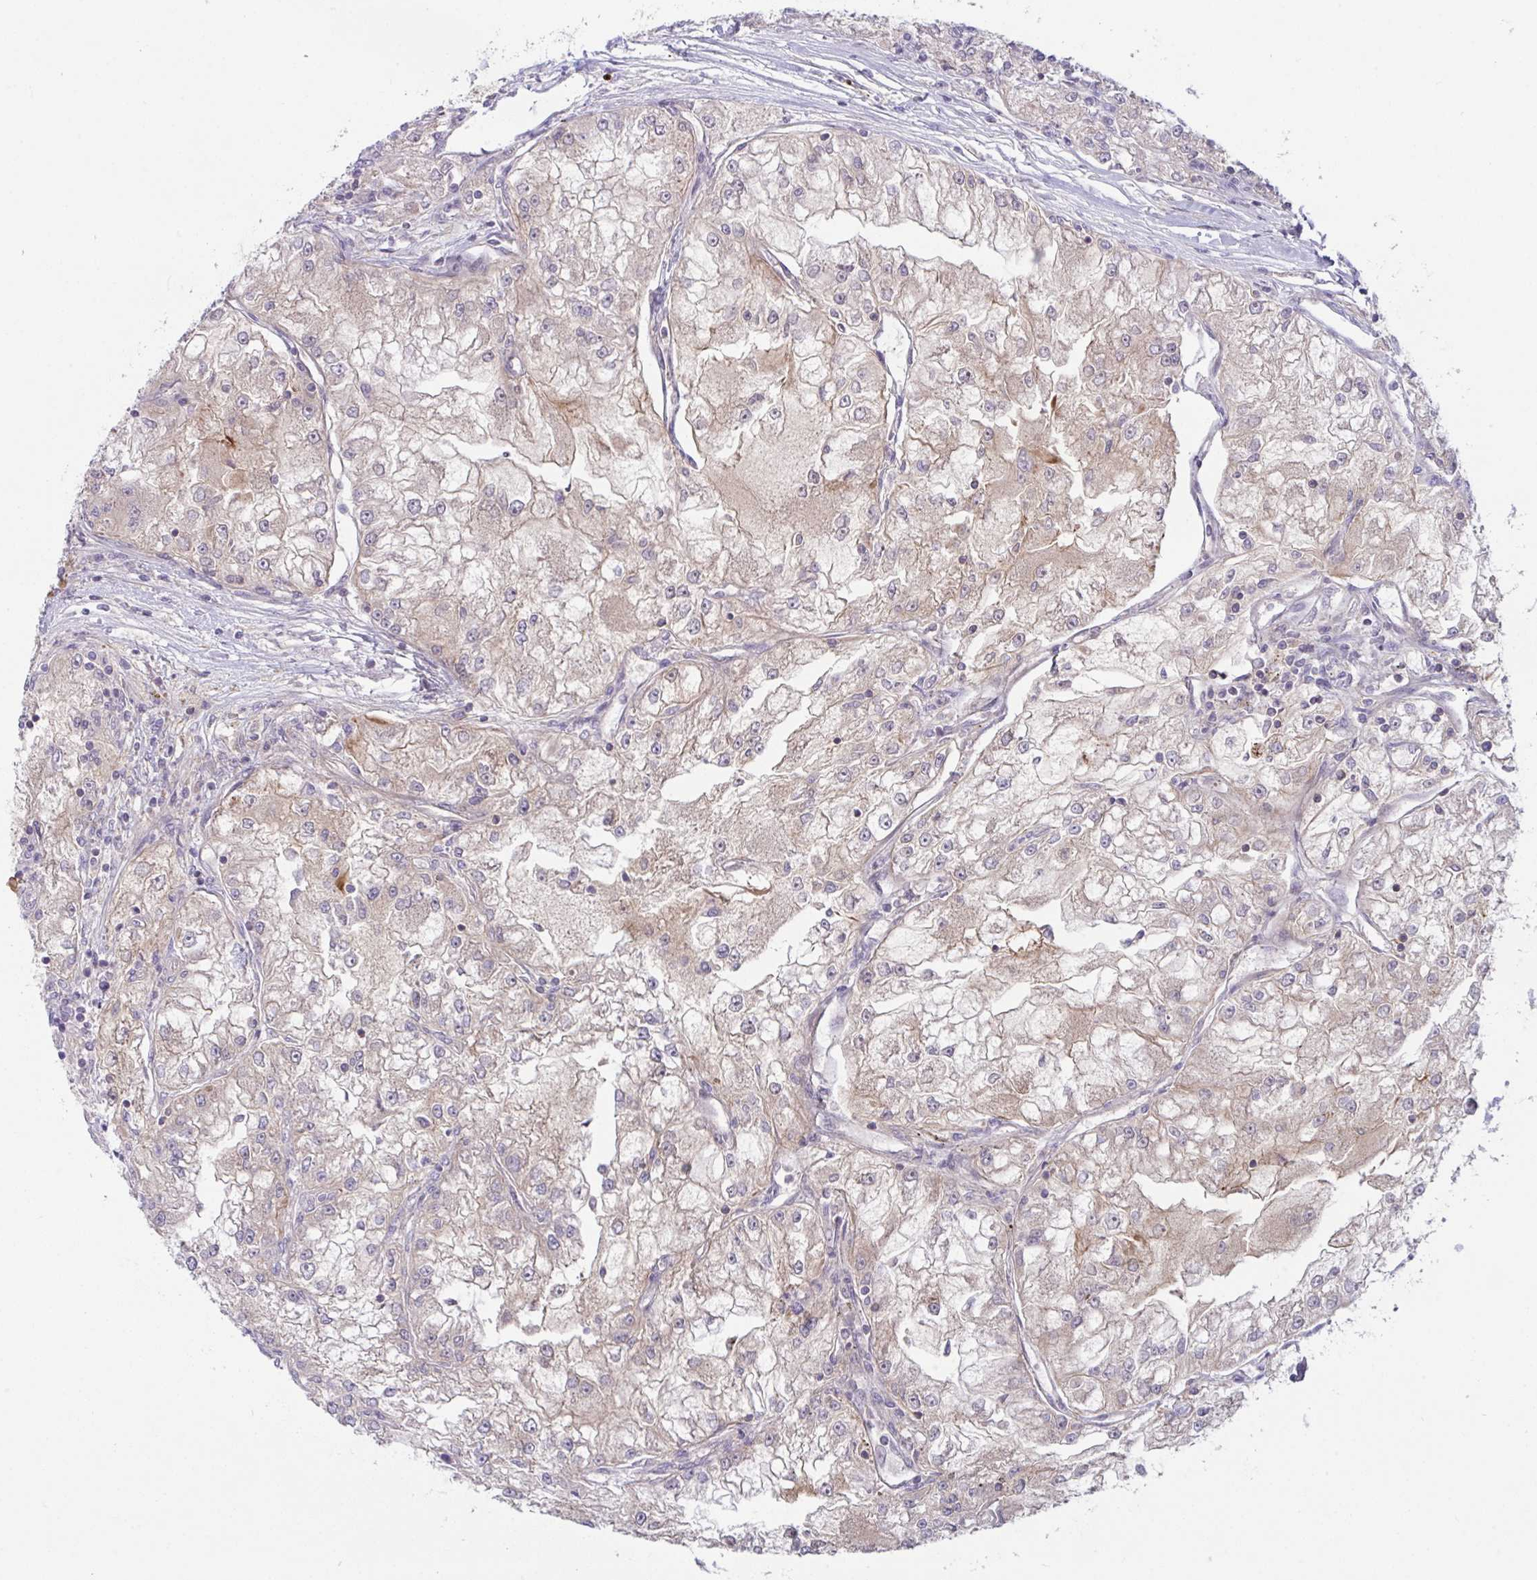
{"staining": {"intensity": "negative", "quantity": "none", "location": "none"}, "tissue": "renal cancer", "cell_type": "Tumor cells", "image_type": "cancer", "snomed": [{"axis": "morphology", "description": "Adenocarcinoma, NOS"}, {"axis": "topography", "description": "Kidney"}], "caption": "An IHC micrograph of renal cancer (adenocarcinoma) is shown. There is no staining in tumor cells of renal cancer (adenocarcinoma).", "gene": "TANK", "patient": {"sex": "female", "age": 72}}